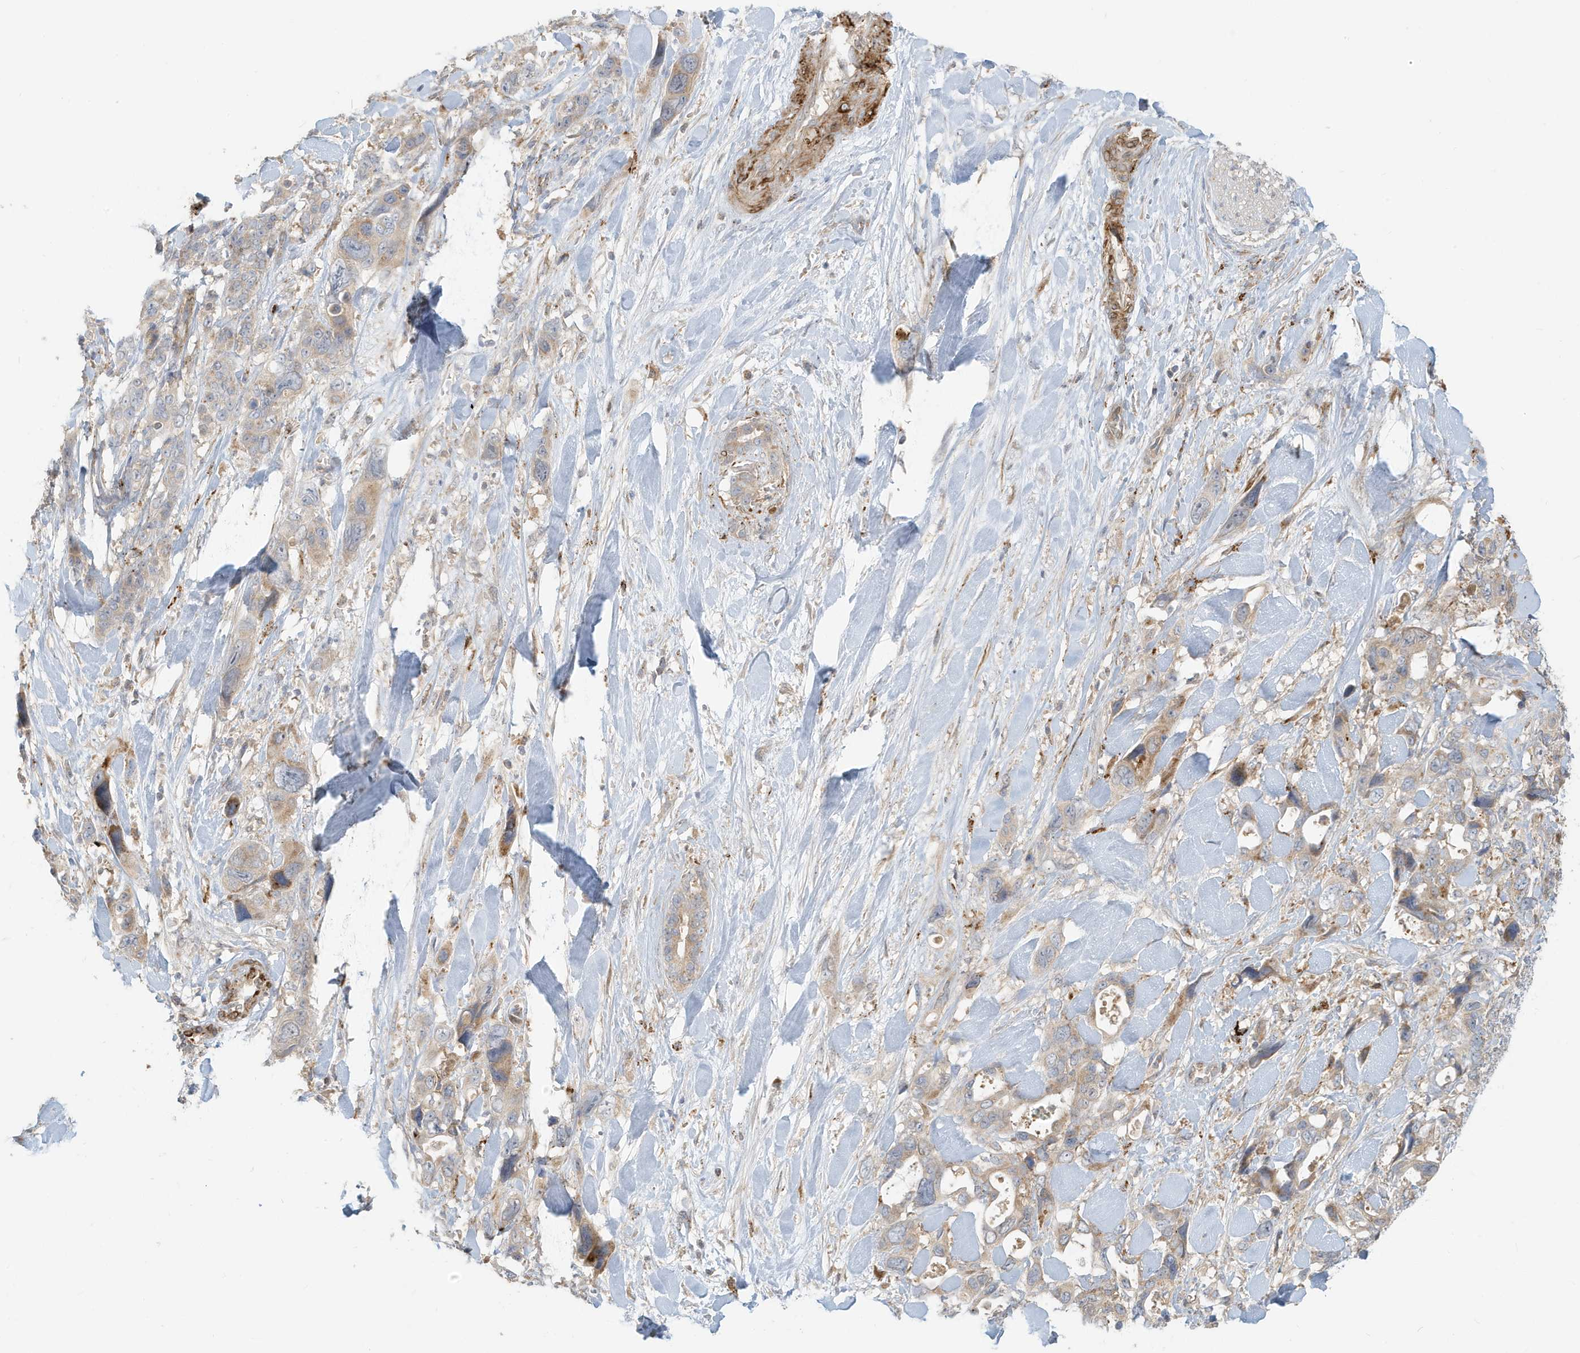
{"staining": {"intensity": "weak", "quantity": ">75%", "location": "cytoplasmic/membranous"}, "tissue": "pancreatic cancer", "cell_type": "Tumor cells", "image_type": "cancer", "snomed": [{"axis": "morphology", "description": "Adenocarcinoma, NOS"}, {"axis": "topography", "description": "Pancreas"}], "caption": "Brown immunohistochemical staining in human pancreatic cancer (adenocarcinoma) exhibits weak cytoplasmic/membranous expression in about >75% of tumor cells.", "gene": "MCOLN1", "patient": {"sex": "male", "age": 46}}